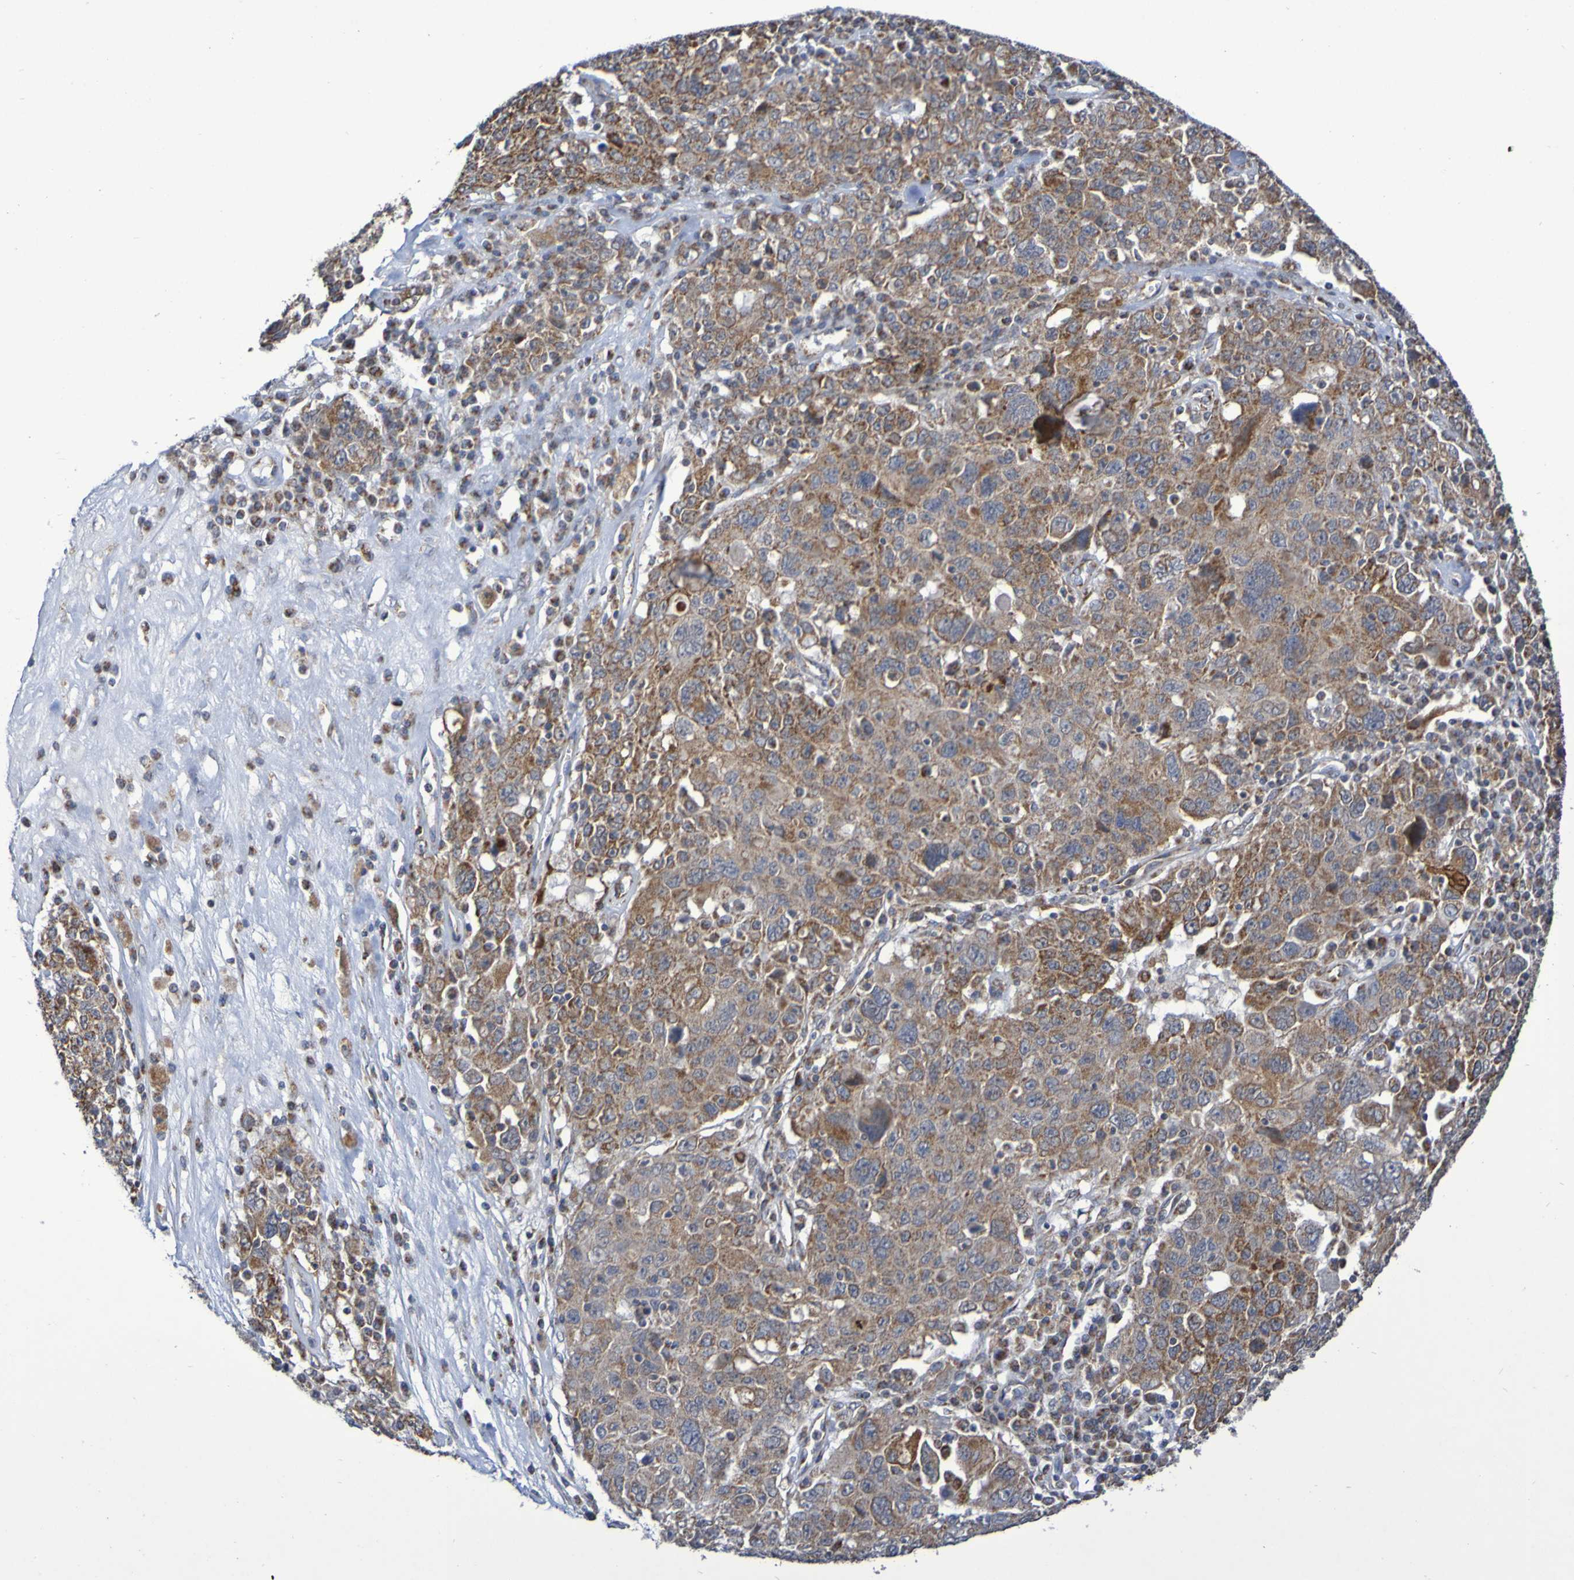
{"staining": {"intensity": "moderate", "quantity": ">75%", "location": "cytoplasmic/membranous"}, "tissue": "ovarian cancer", "cell_type": "Tumor cells", "image_type": "cancer", "snomed": [{"axis": "morphology", "description": "Carcinoma, endometroid"}, {"axis": "topography", "description": "Ovary"}], "caption": "Immunohistochemical staining of ovarian cancer (endometroid carcinoma) displays medium levels of moderate cytoplasmic/membranous protein staining in about >75% of tumor cells.", "gene": "DVL1", "patient": {"sex": "female", "age": 62}}